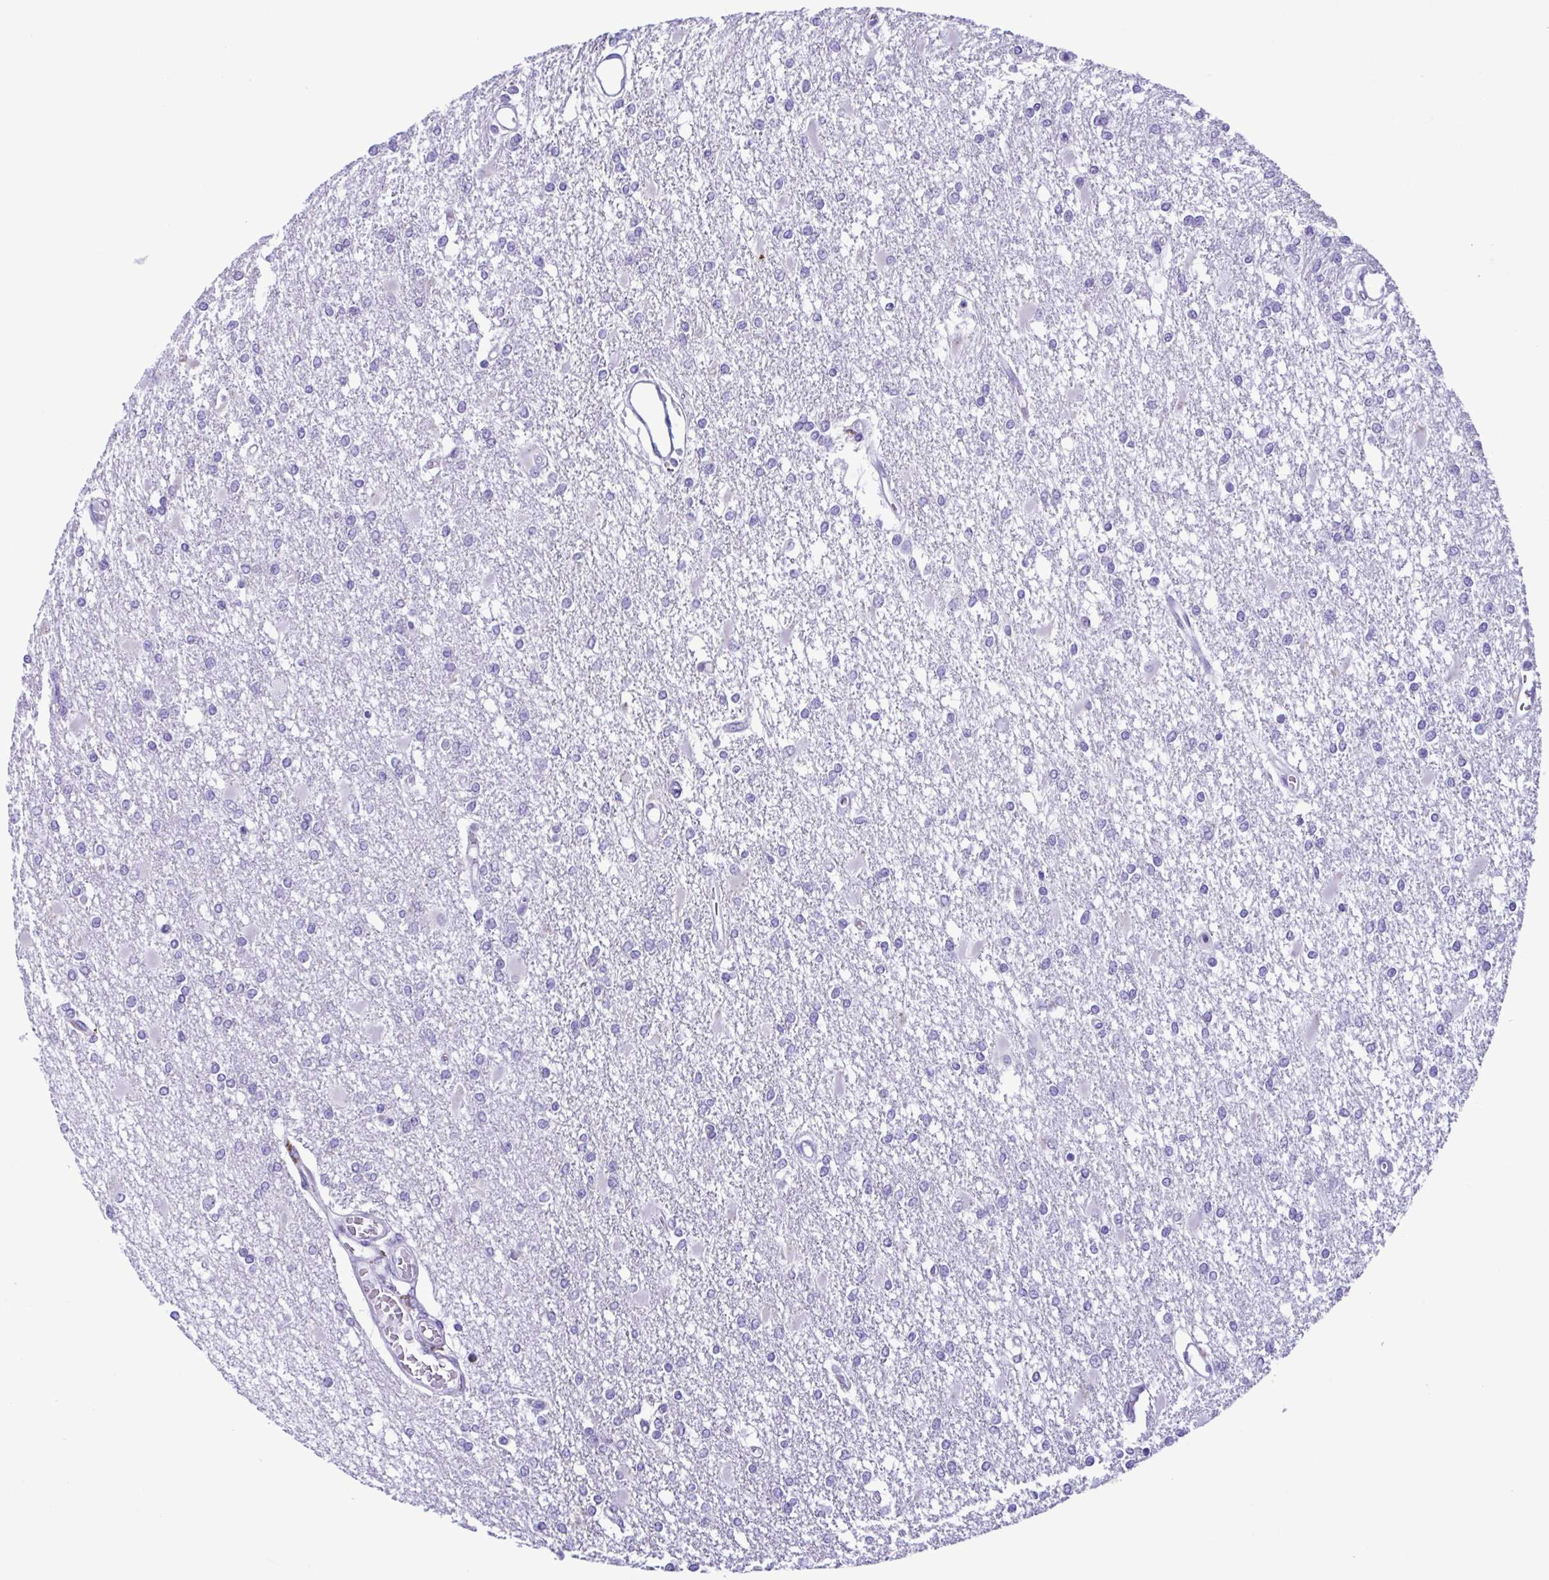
{"staining": {"intensity": "negative", "quantity": "none", "location": "none"}, "tissue": "glioma", "cell_type": "Tumor cells", "image_type": "cancer", "snomed": [{"axis": "morphology", "description": "Glioma, malignant, High grade"}, {"axis": "topography", "description": "Cerebral cortex"}], "caption": "Immunohistochemistry image of human glioma stained for a protein (brown), which reveals no staining in tumor cells. The staining is performed using DAB brown chromogen with nuclei counter-stained in using hematoxylin.", "gene": "CBY2", "patient": {"sex": "male", "age": 79}}